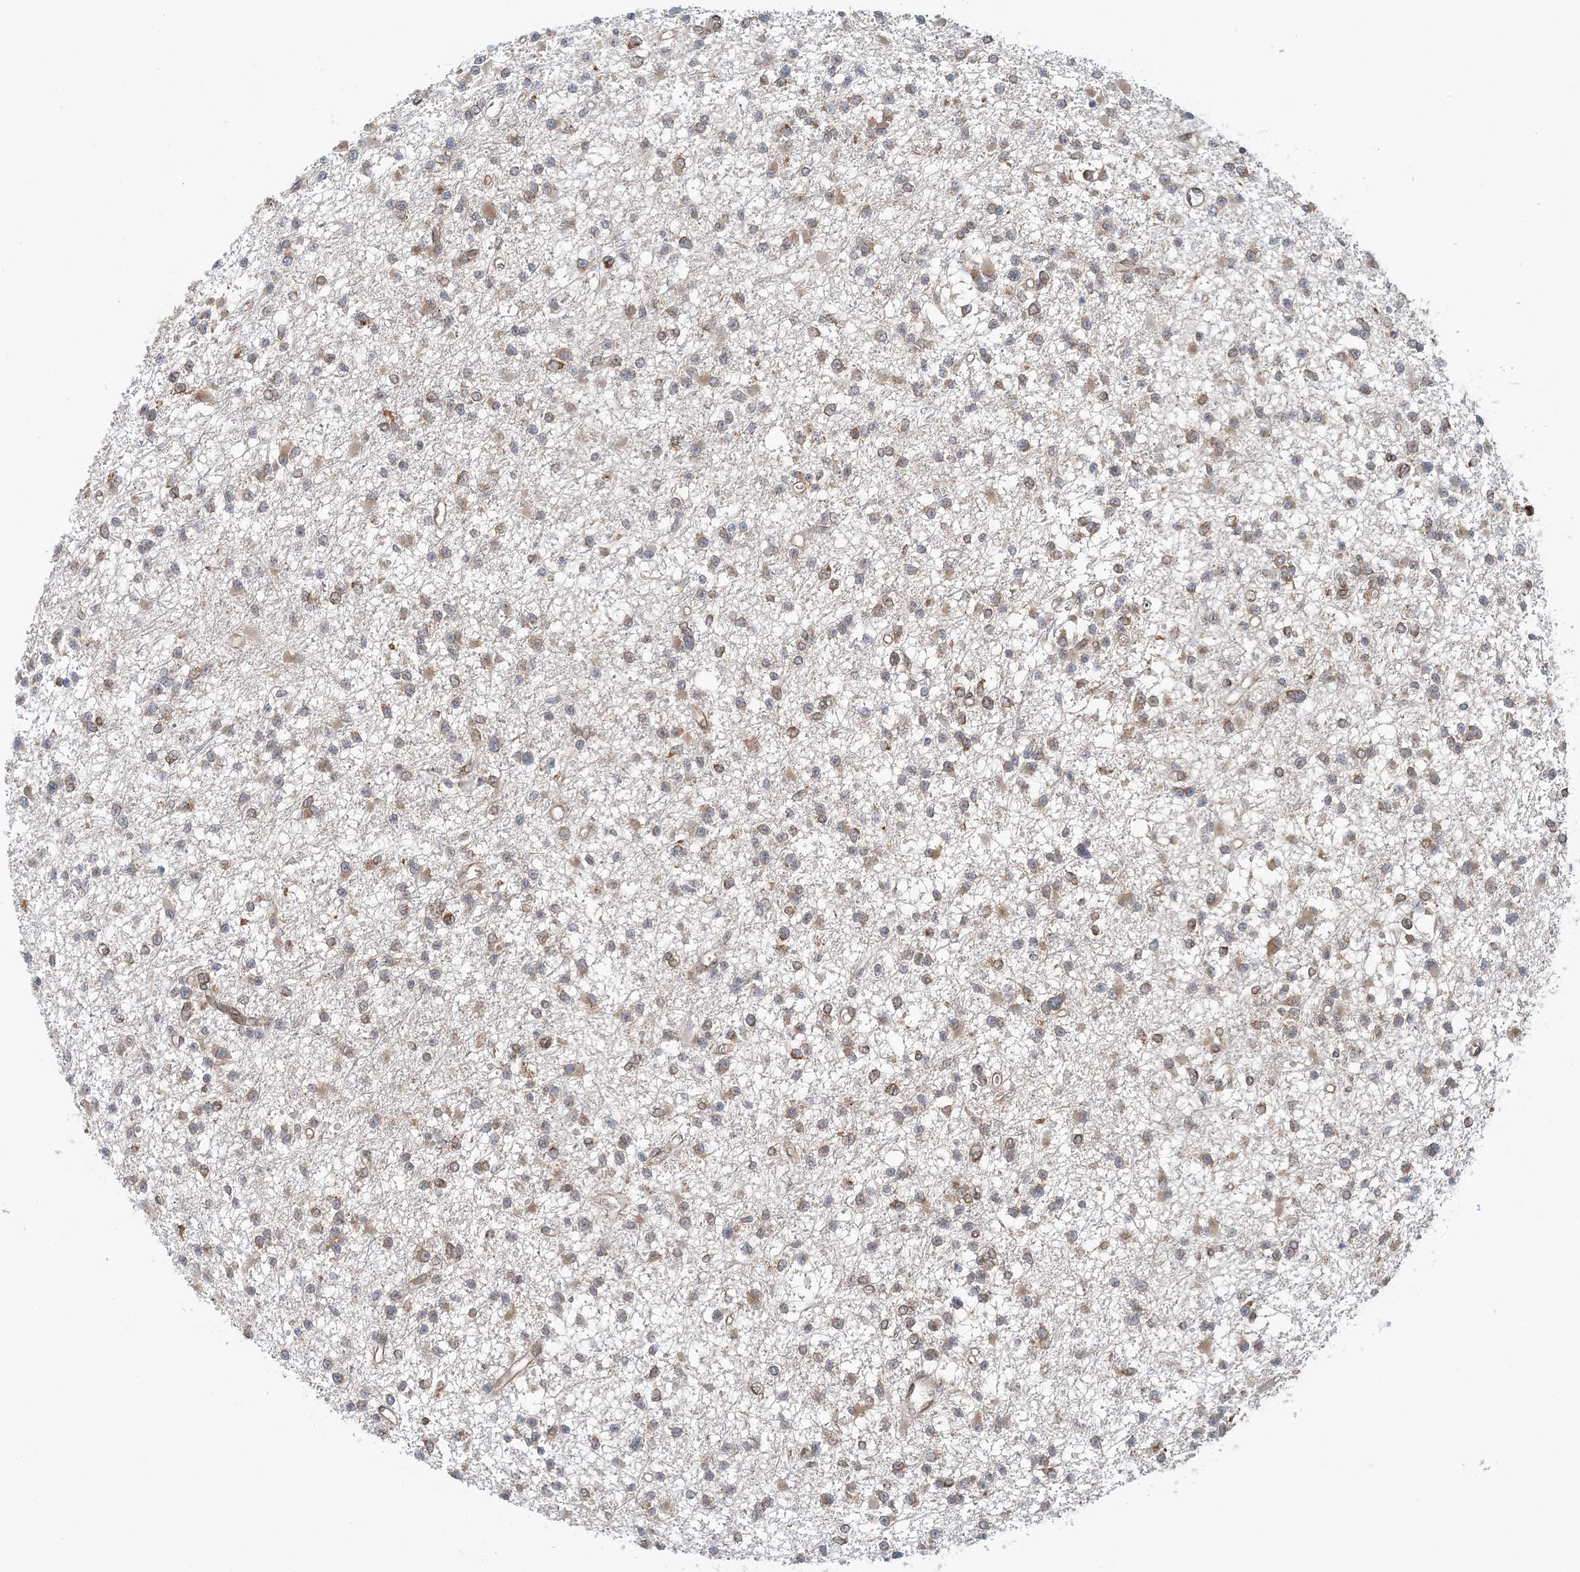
{"staining": {"intensity": "moderate", "quantity": "25%-75%", "location": "cytoplasmic/membranous"}, "tissue": "glioma", "cell_type": "Tumor cells", "image_type": "cancer", "snomed": [{"axis": "morphology", "description": "Glioma, malignant, Low grade"}, {"axis": "topography", "description": "Brain"}], "caption": "A photomicrograph of glioma stained for a protein reveals moderate cytoplasmic/membranous brown staining in tumor cells.", "gene": "ATP13A2", "patient": {"sex": "female", "age": 22}}